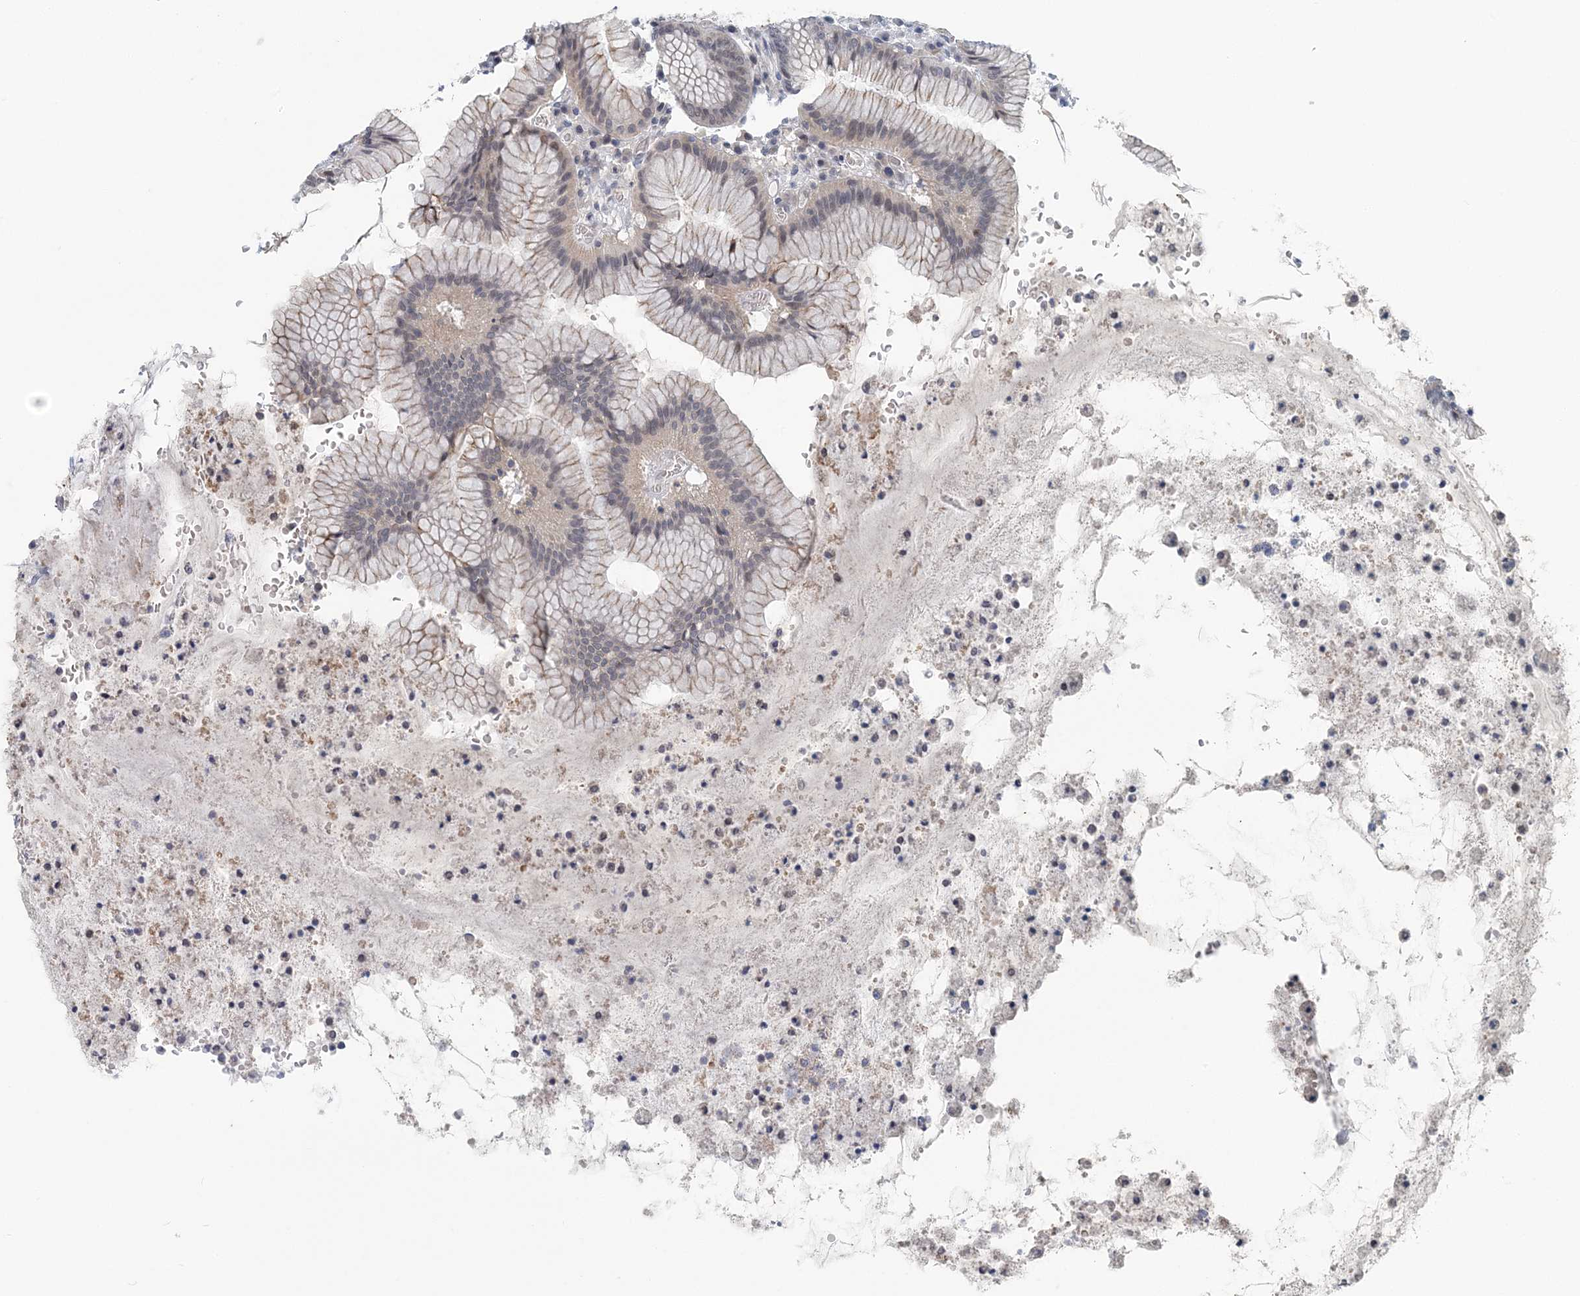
{"staining": {"intensity": "moderate", "quantity": "25%-75%", "location": "cytoplasmic/membranous"}, "tissue": "stomach", "cell_type": "Glandular cells", "image_type": "normal", "snomed": [{"axis": "morphology", "description": "Normal tissue, NOS"}, {"axis": "topography", "description": "Stomach"}], "caption": "Immunohistochemical staining of unremarkable stomach demonstrates 25%-75% levels of moderate cytoplasmic/membranous protein positivity in about 25%-75% of glandular cells.", "gene": "HYCC2", "patient": {"sex": "male", "age": 55}}